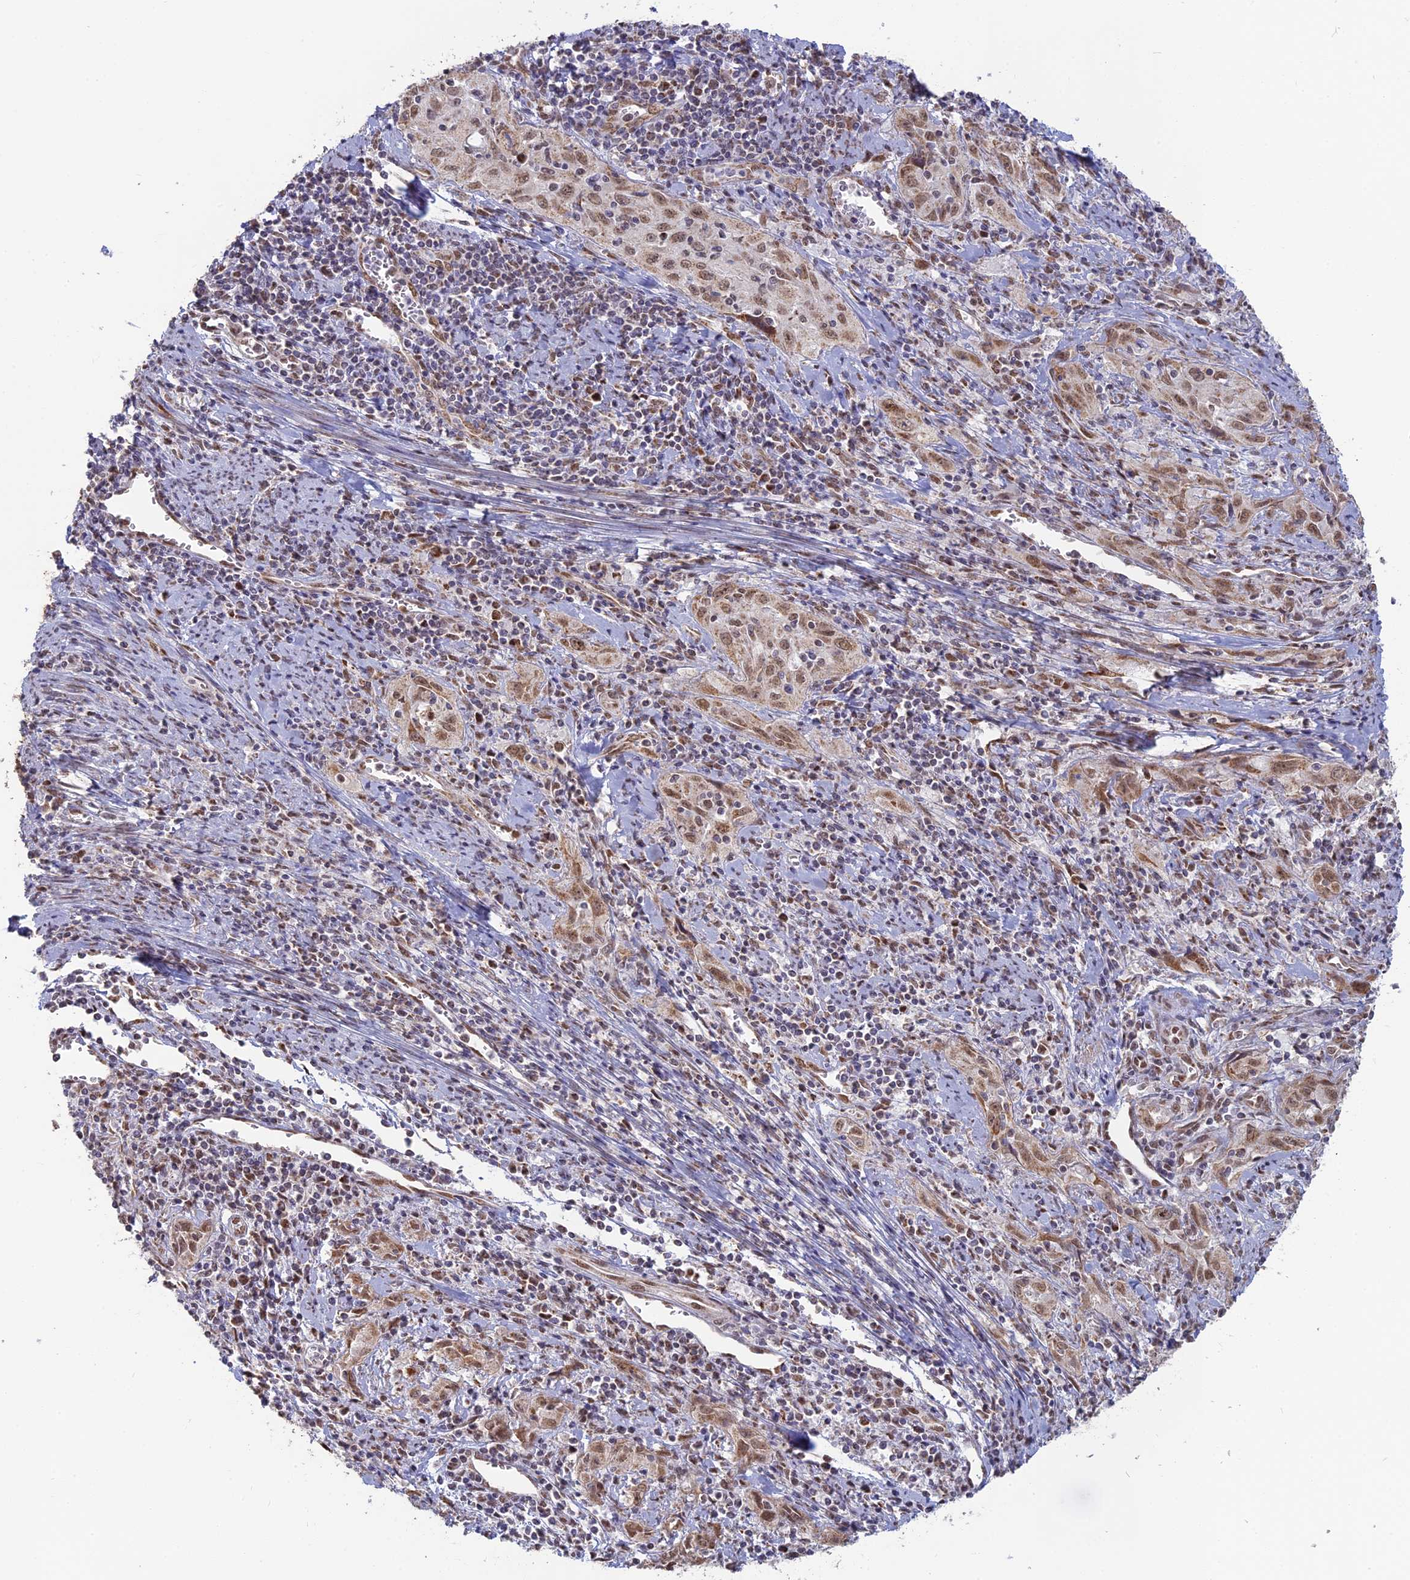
{"staining": {"intensity": "moderate", "quantity": ">75%", "location": "nuclear"}, "tissue": "cervical cancer", "cell_type": "Tumor cells", "image_type": "cancer", "snomed": [{"axis": "morphology", "description": "Squamous cell carcinoma, NOS"}, {"axis": "topography", "description": "Cervix"}], "caption": "Immunohistochemical staining of squamous cell carcinoma (cervical) shows moderate nuclear protein expression in about >75% of tumor cells.", "gene": "ARHGAP40", "patient": {"sex": "female", "age": 57}}